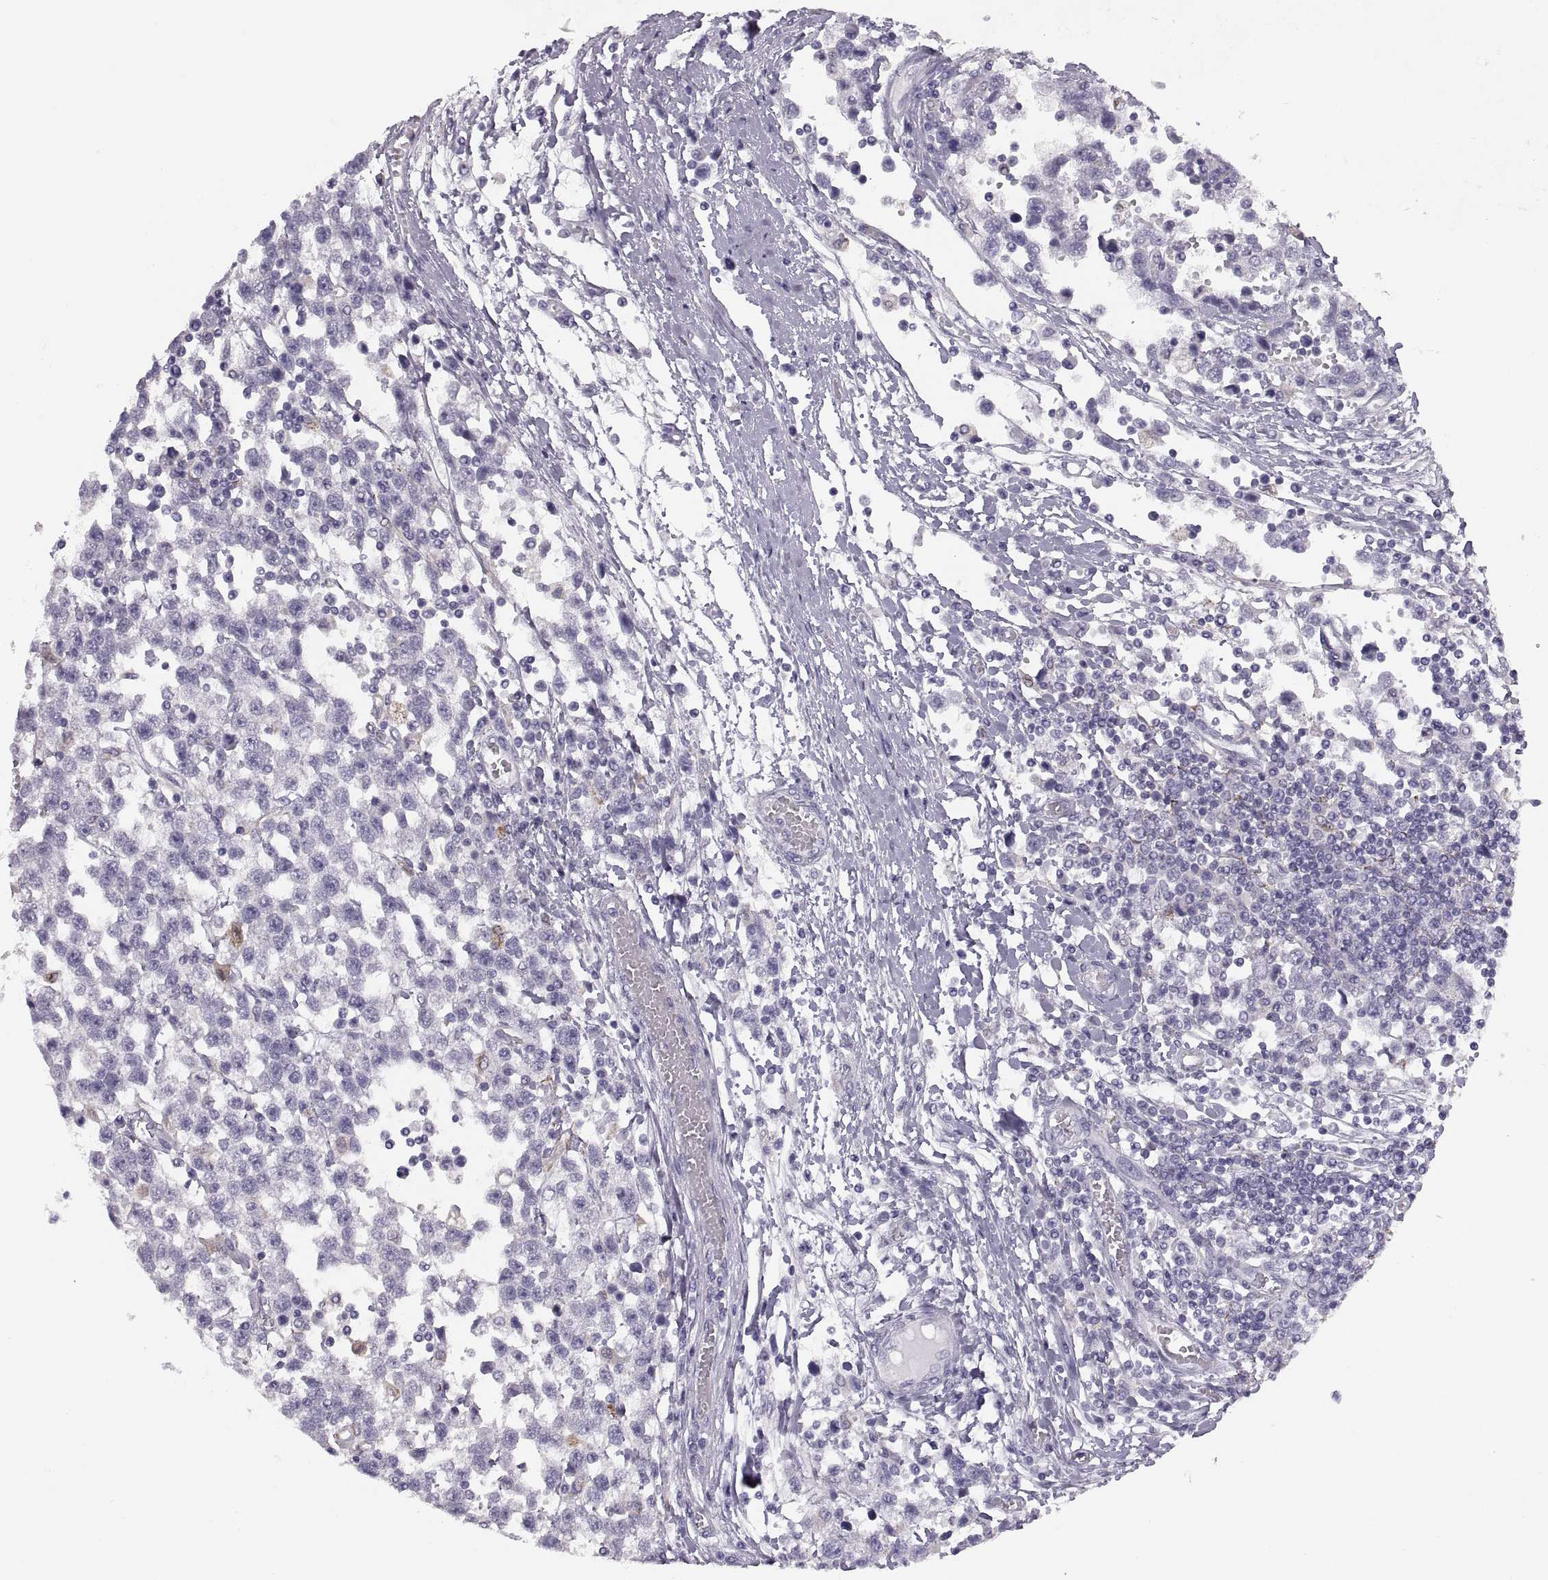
{"staining": {"intensity": "negative", "quantity": "none", "location": "none"}, "tissue": "testis cancer", "cell_type": "Tumor cells", "image_type": "cancer", "snomed": [{"axis": "morphology", "description": "Seminoma, NOS"}, {"axis": "topography", "description": "Testis"}], "caption": "This image is of testis seminoma stained with immunohistochemistry (IHC) to label a protein in brown with the nuclei are counter-stained blue. There is no expression in tumor cells. (DAB (3,3'-diaminobenzidine) immunohistochemistry (IHC), high magnification).", "gene": "COL9A3", "patient": {"sex": "male", "age": 34}}